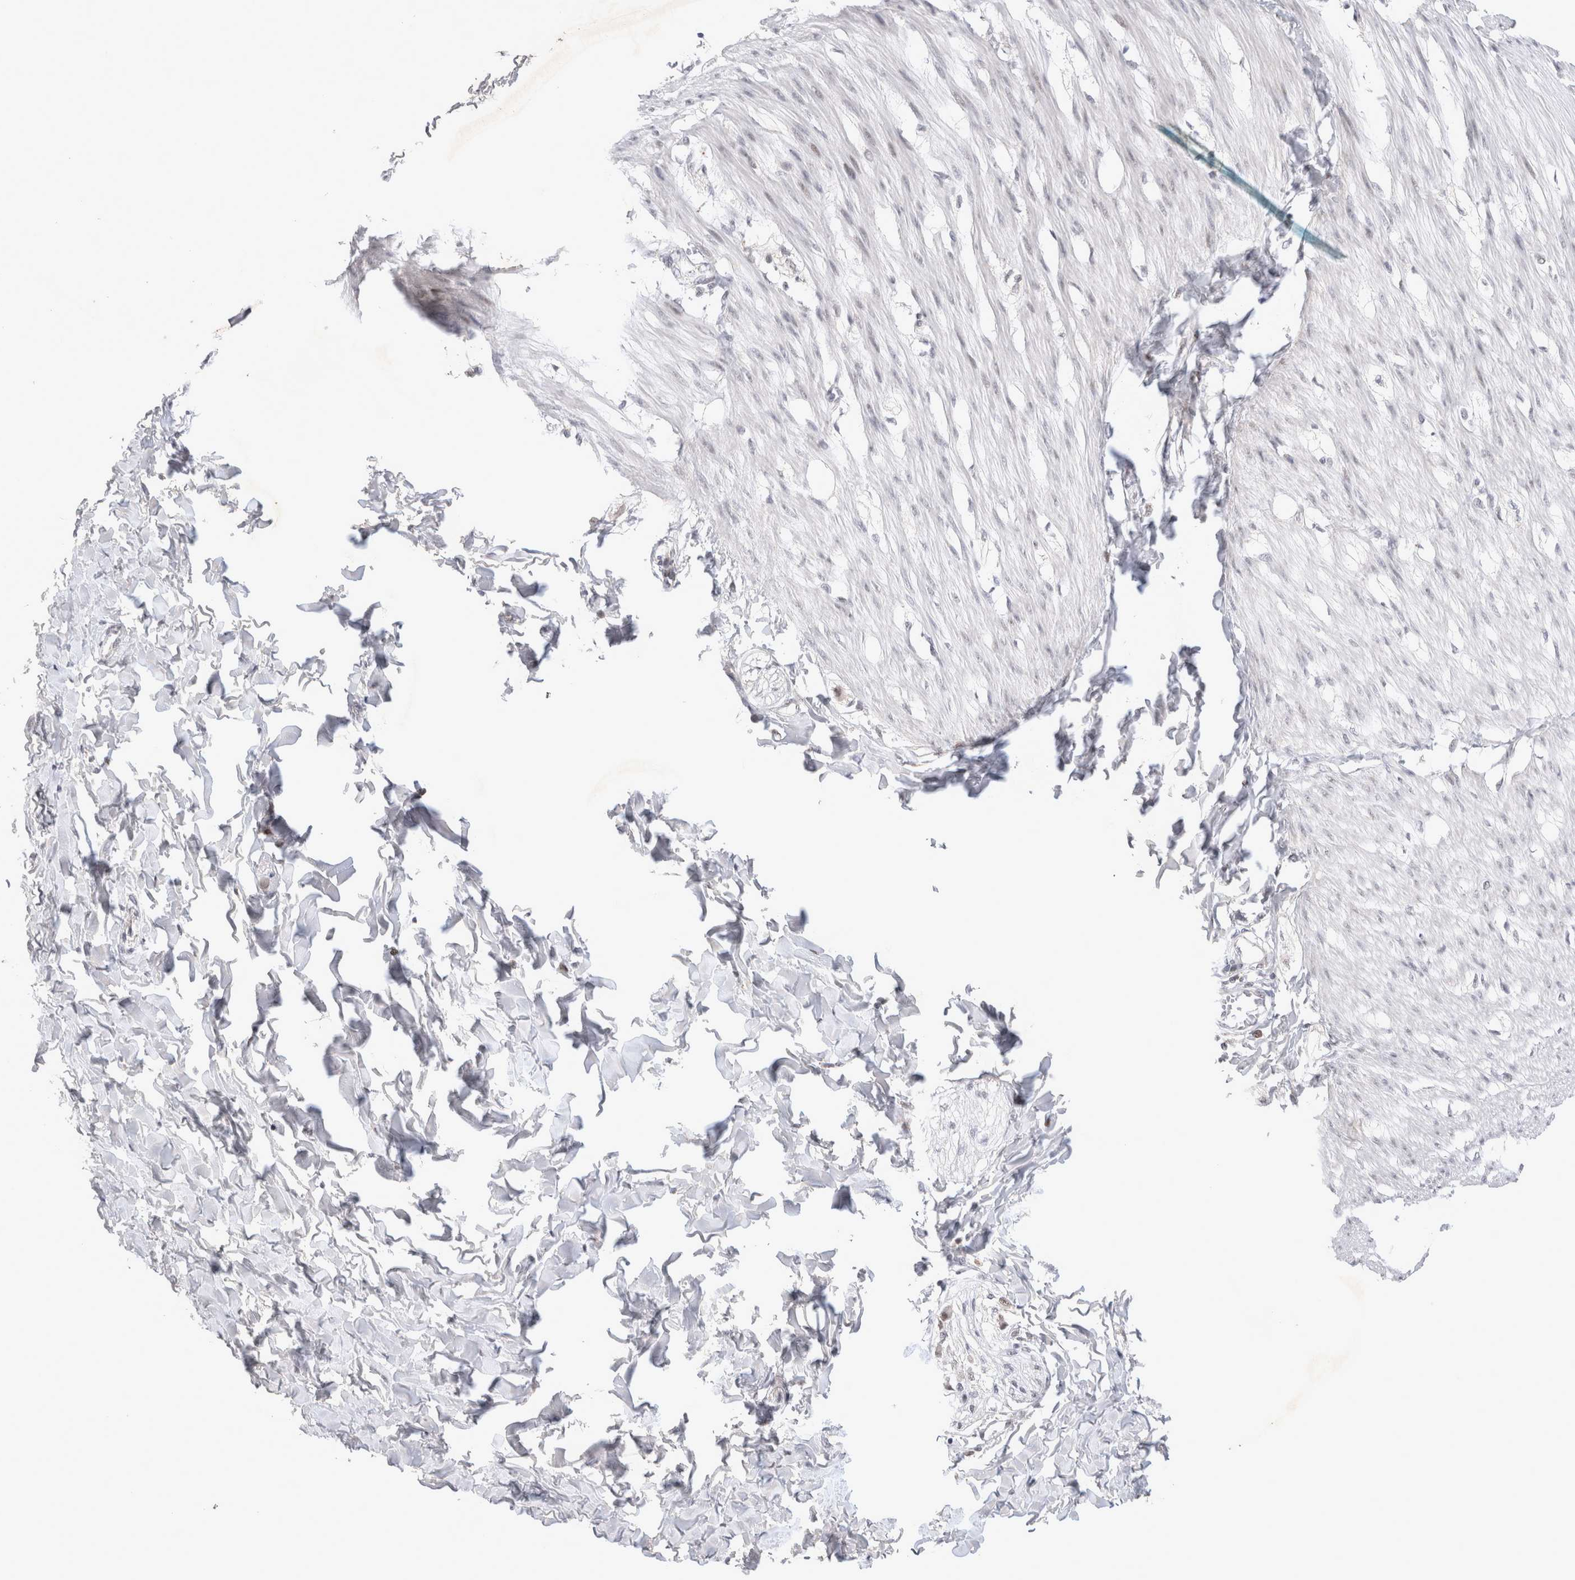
{"staining": {"intensity": "negative", "quantity": "none", "location": "none"}, "tissue": "smooth muscle", "cell_type": "Smooth muscle cells", "image_type": "normal", "snomed": [{"axis": "morphology", "description": "Normal tissue, NOS"}, {"axis": "morphology", "description": "Adenocarcinoma, NOS"}, {"axis": "topography", "description": "Smooth muscle"}, {"axis": "topography", "description": "Colon"}], "caption": "Smooth muscle cells show no significant expression in normal smooth muscle. Nuclei are stained in blue.", "gene": "MRPL37", "patient": {"sex": "male", "age": 14}}